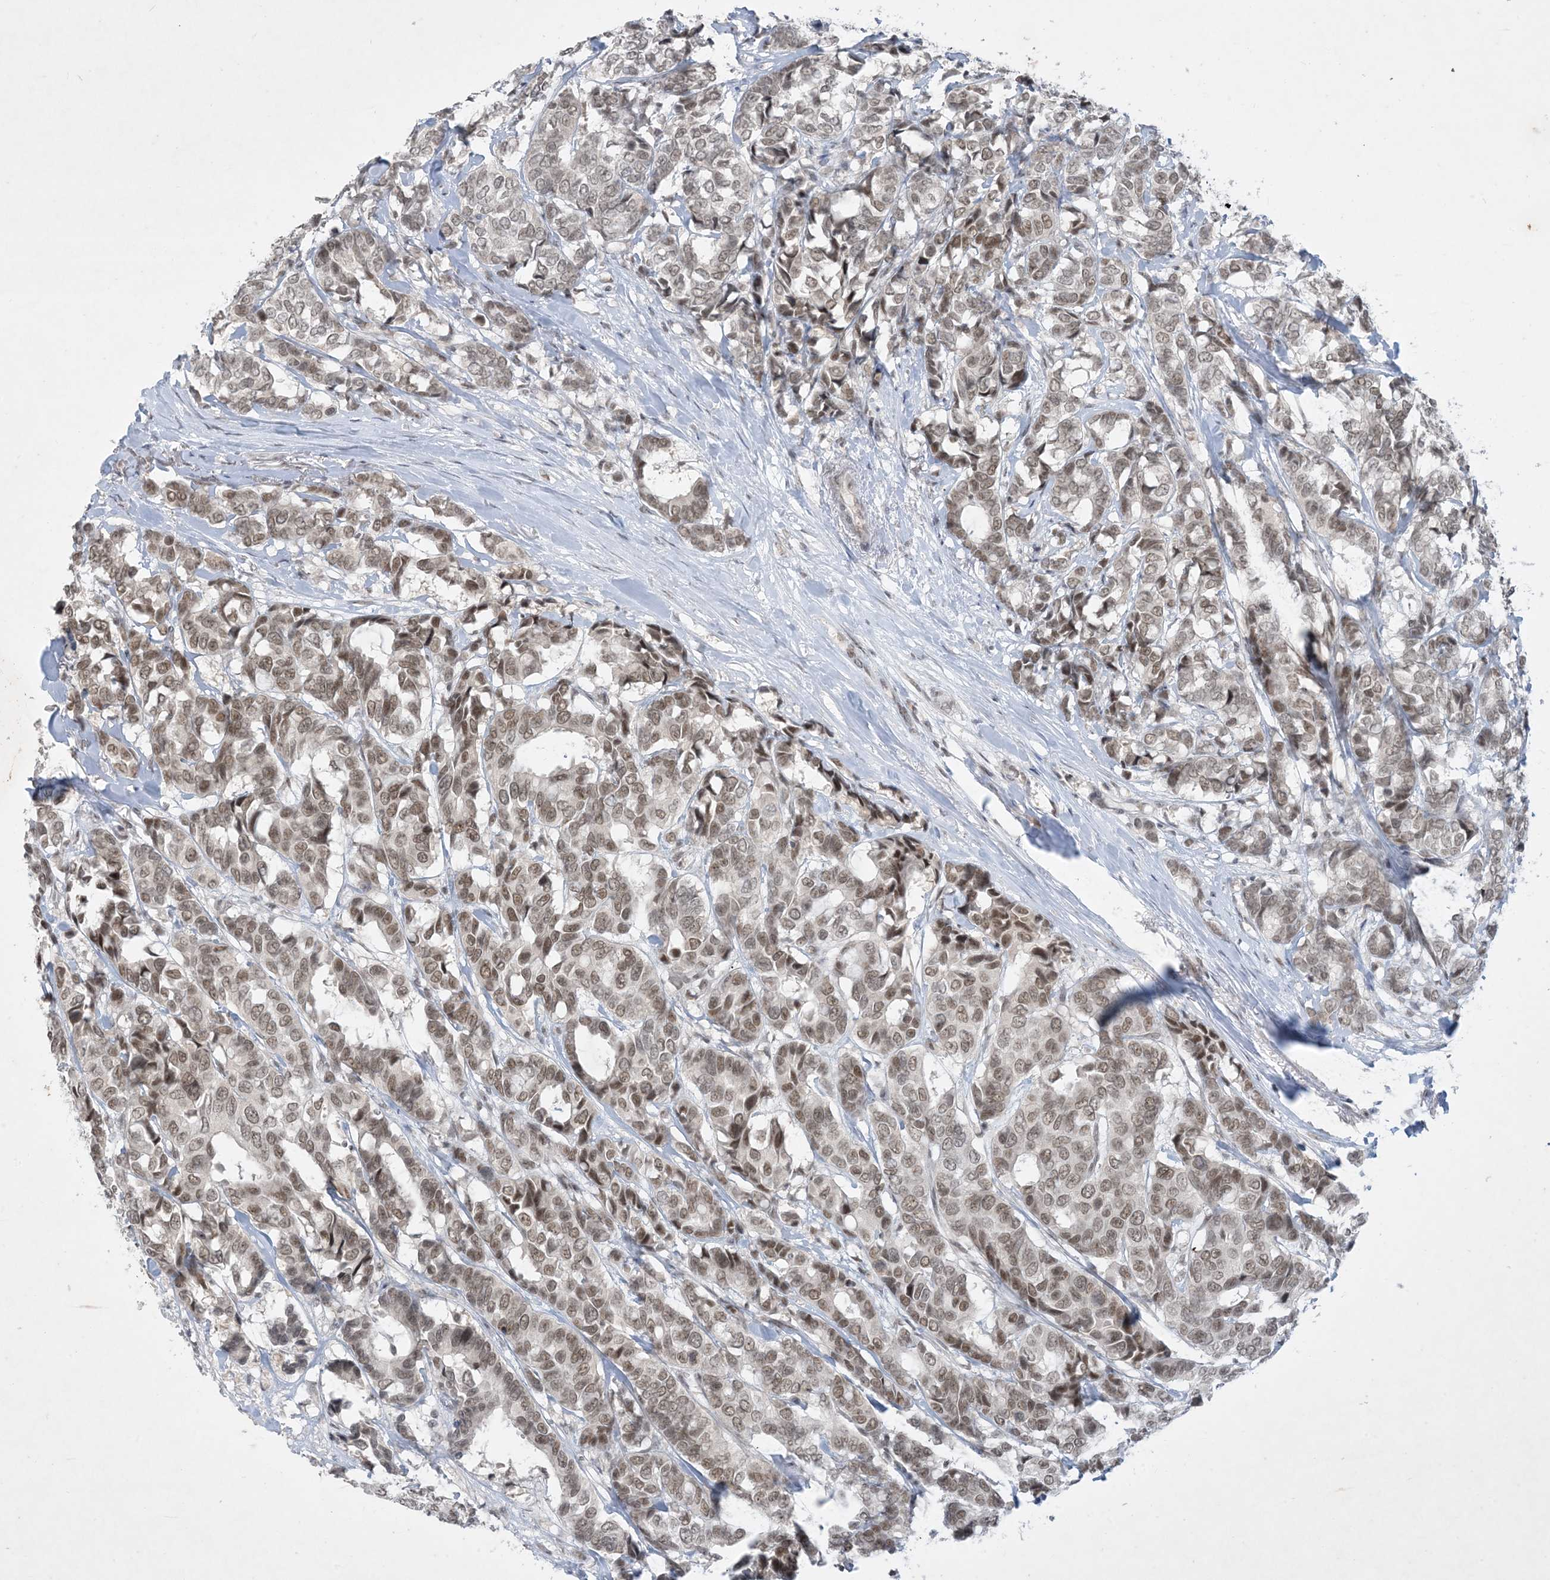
{"staining": {"intensity": "moderate", "quantity": ">75%", "location": "nuclear"}, "tissue": "breast cancer", "cell_type": "Tumor cells", "image_type": "cancer", "snomed": [{"axis": "morphology", "description": "Duct carcinoma"}, {"axis": "topography", "description": "Breast"}], "caption": "High-magnification brightfield microscopy of breast cancer (intraductal carcinoma) stained with DAB (brown) and counterstained with hematoxylin (blue). tumor cells exhibit moderate nuclear positivity is identified in approximately>75% of cells.", "gene": "ZNF674", "patient": {"sex": "female", "age": 87}}